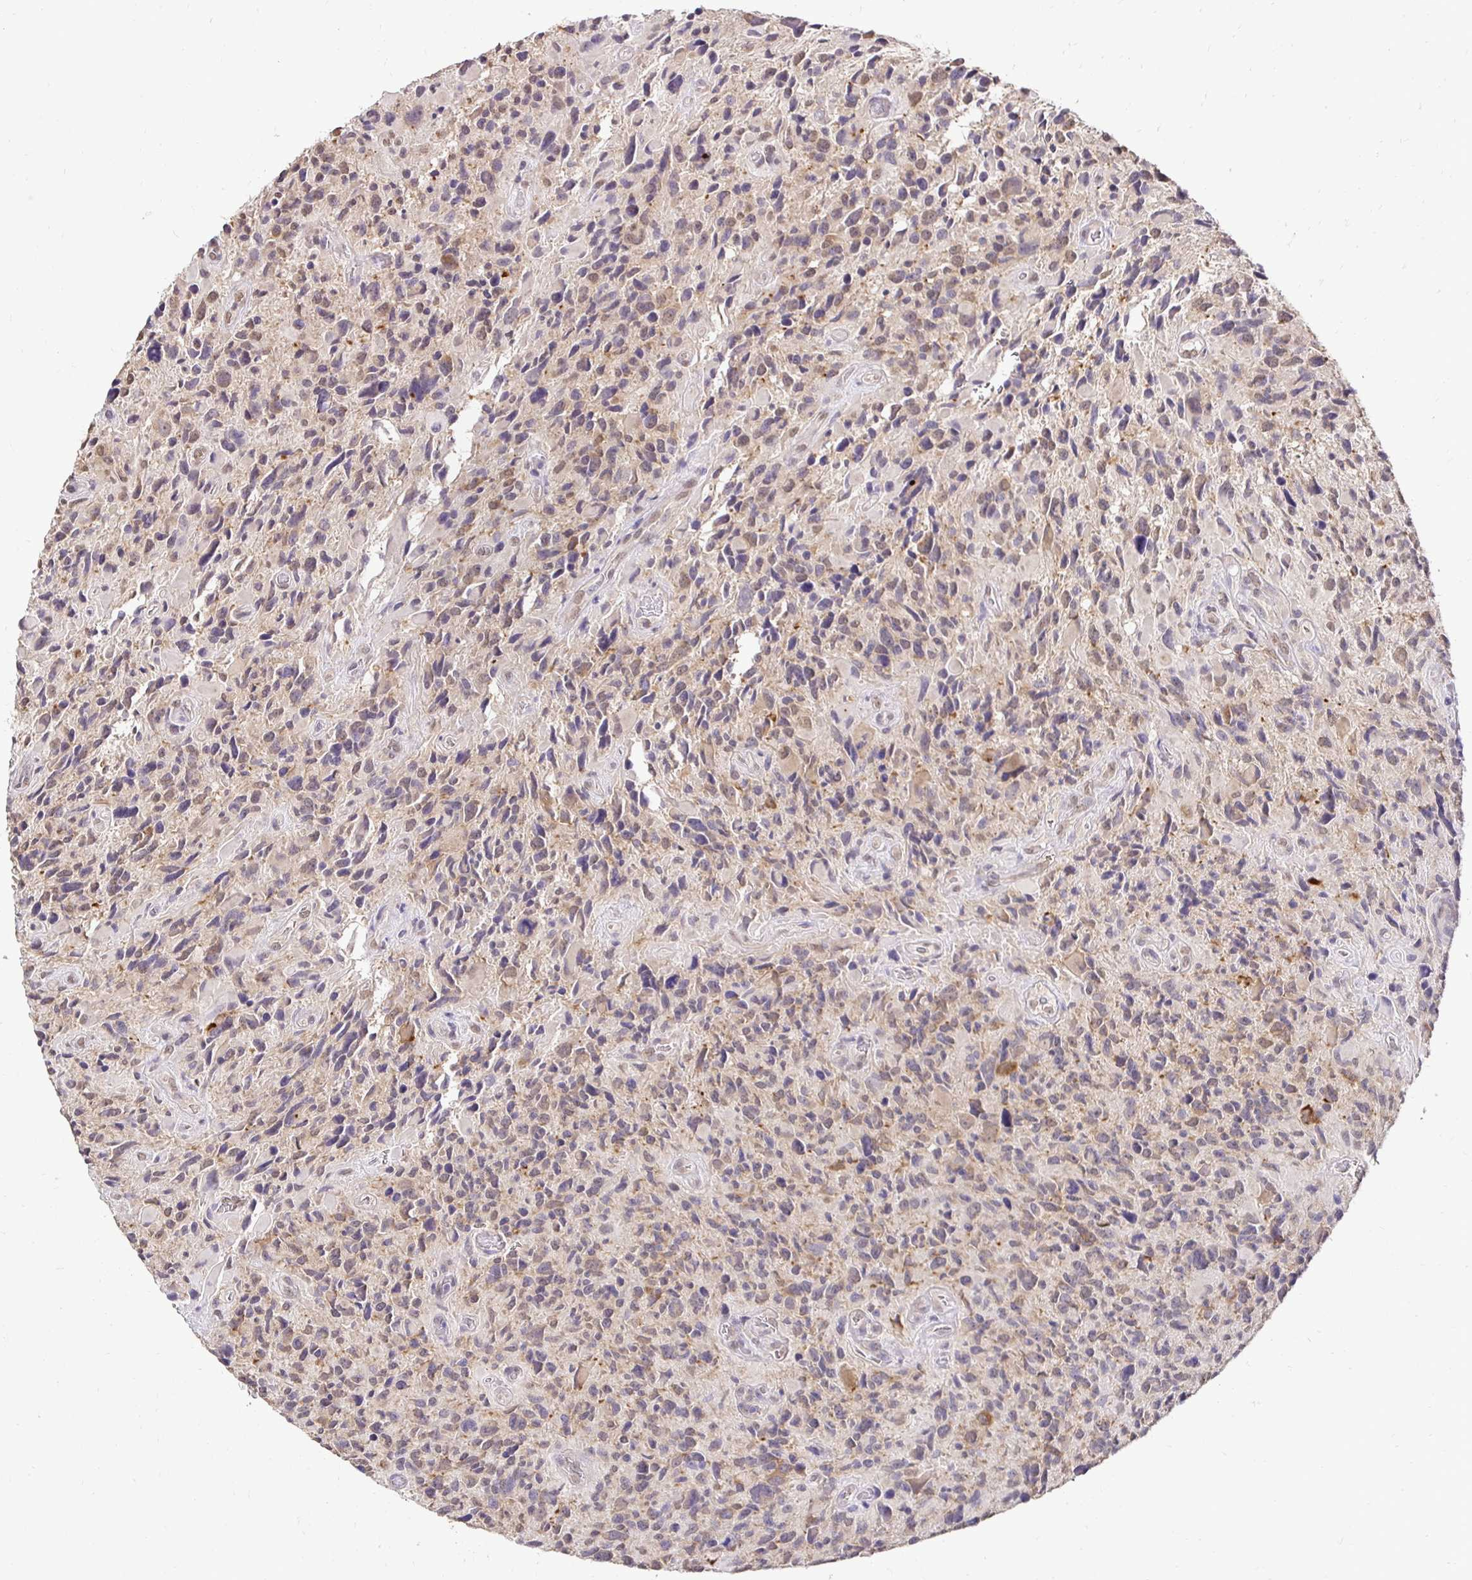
{"staining": {"intensity": "weak", "quantity": "25%-75%", "location": "cytoplasmic/membranous,nuclear"}, "tissue": "glioma", "cell_type": "Tumor cells", "image_type": "cancer", "snomed": [{"axis": "morphology", "description": "Glioma, malignant, High grade"}, {"axis": "topography", "description": "Brain"}], "caption": "Brown immunohistochemical staining in malignant high-grade glioma reveals weak cytoplasmic/membranous and nuclear expression in approximately 25%-75% of tumor cells.", "gene": "RHEBL1", "patient": {"sex": "male", "age": 46}}